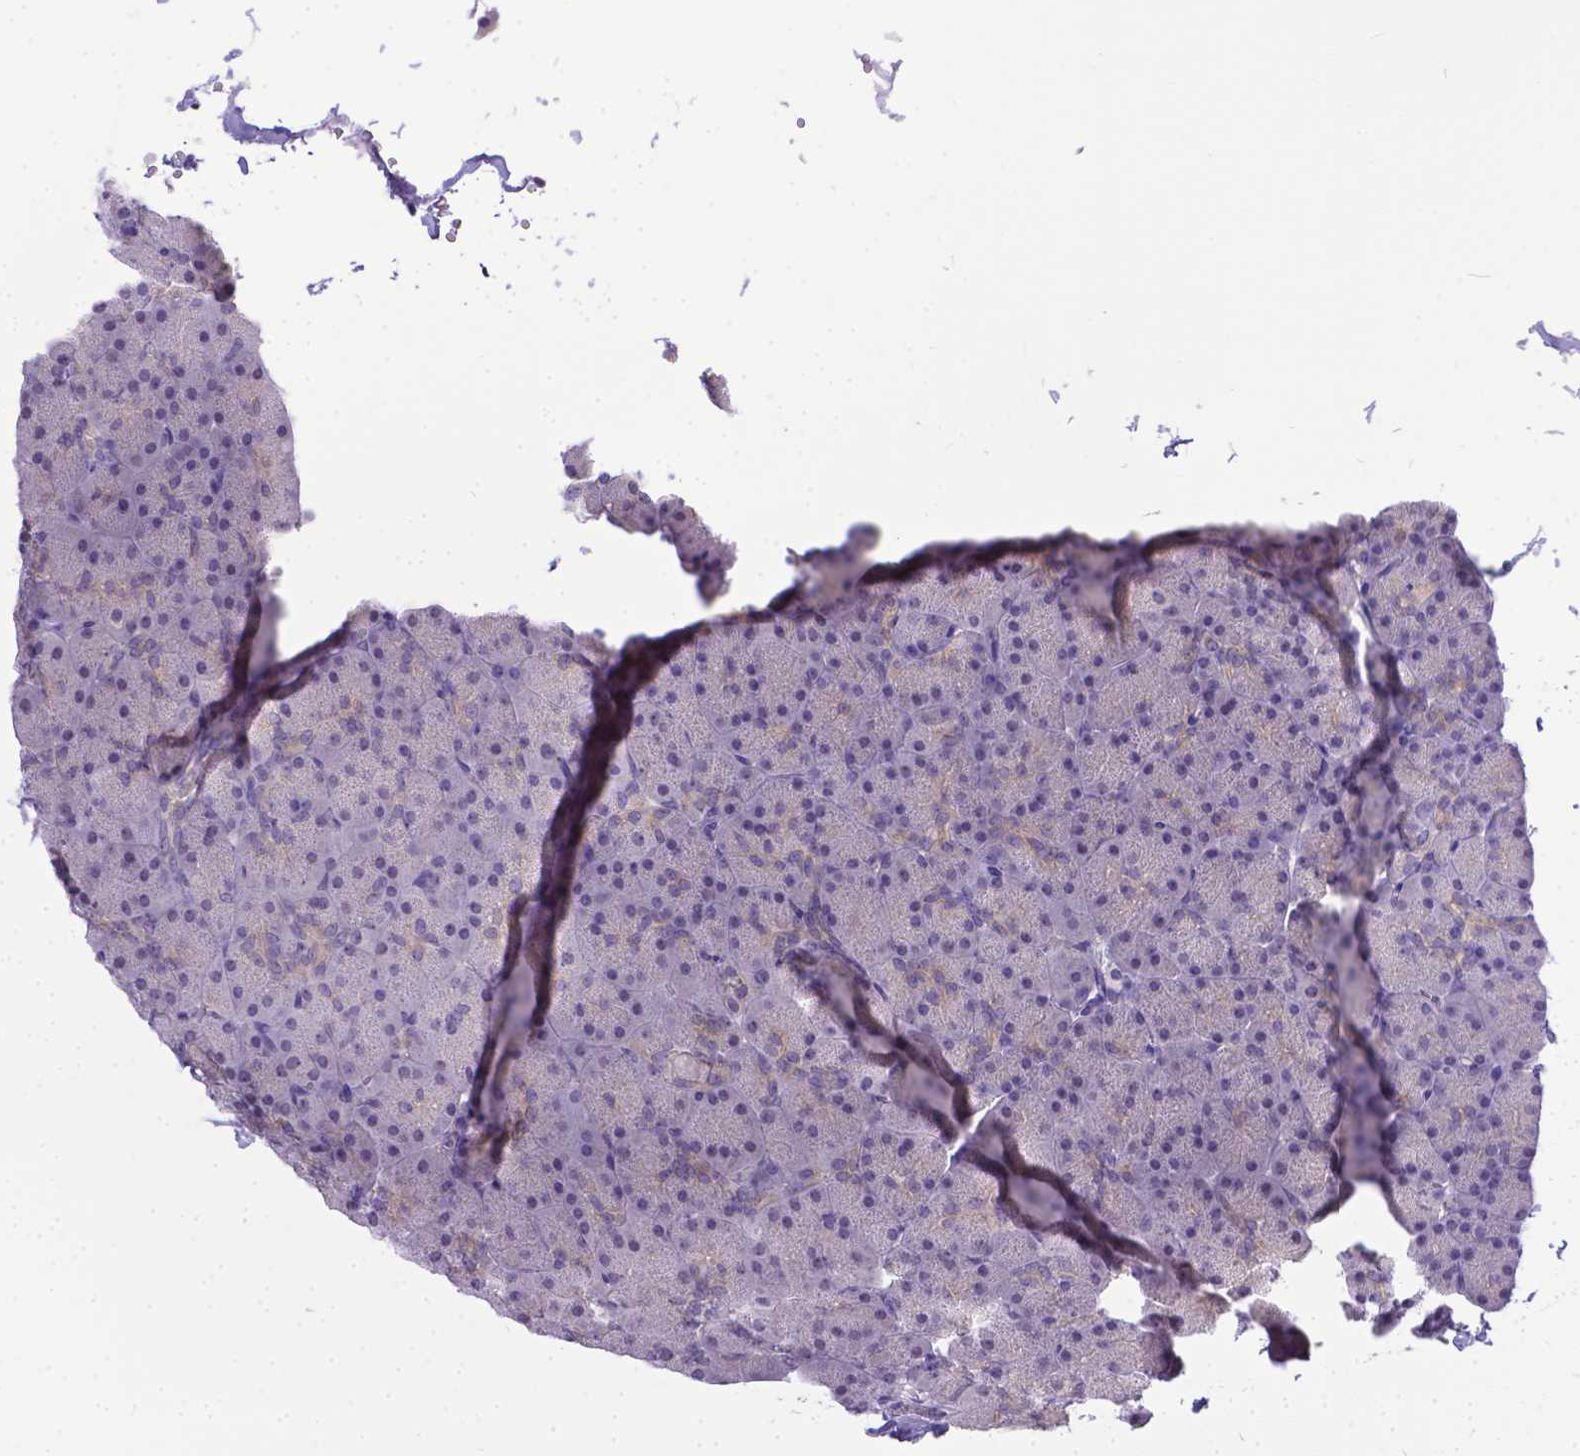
{"staining": {"intensity": "negative", "quantity": "none", "location": "none"}, "tissue": "carcinoid", "cell_type": "Tumor cells", "image_type": "cancer", "snomed": [{"axis": "morphology", "description": "Normal tissue, NOS"}, {"axis": "morphology", "description": "Carcinoid, malignant, NOS"}, {"axis": "topography", "description": "Pancreas"}], "caption": "A micrograph of carcinoid stained for a protein exhibits no brown staining in tumor cells.", "gene": "TTLL6", "patient": {"sex": "male", "age": 36}}